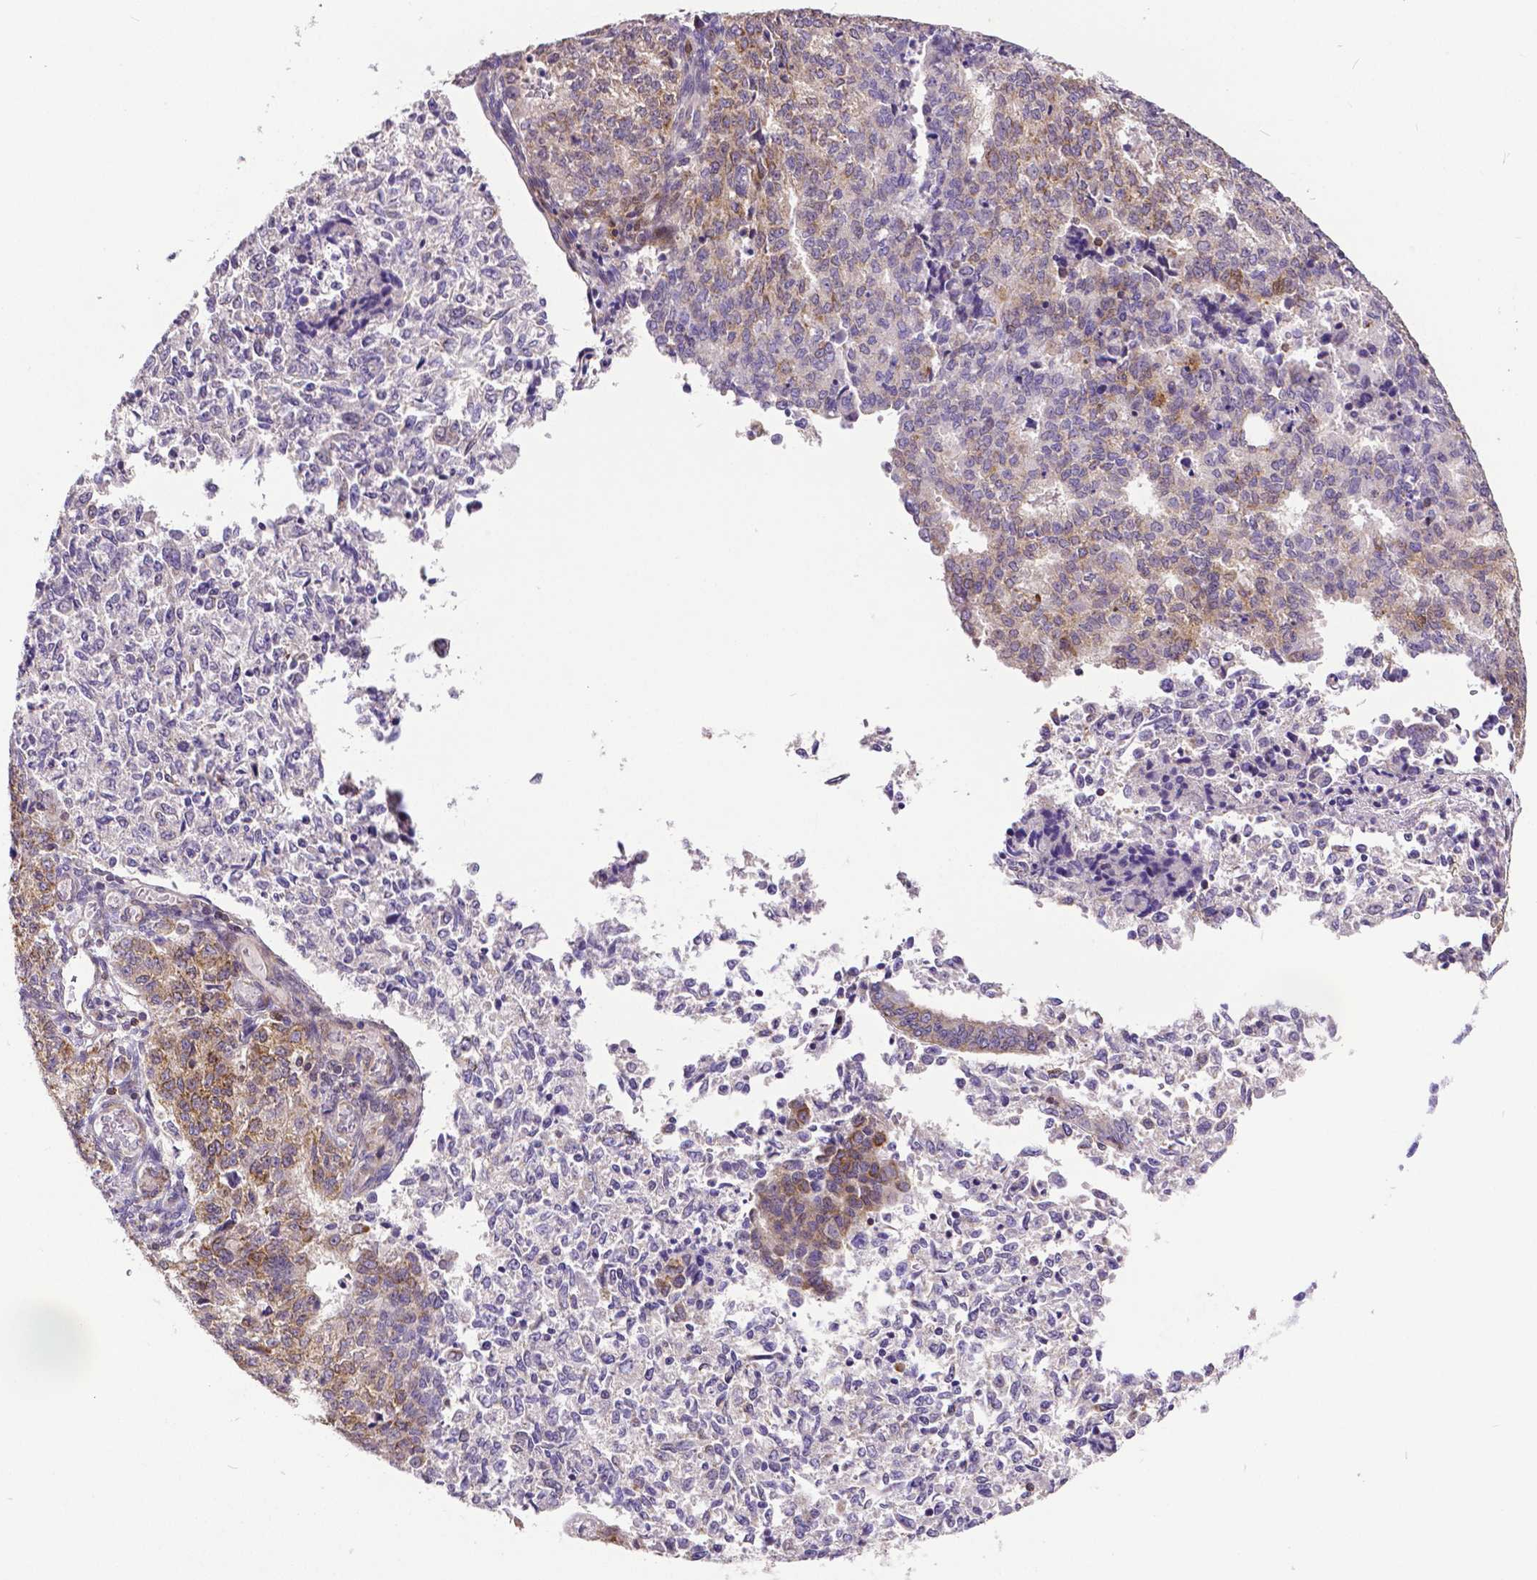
{"staining": {"intensity": "moderate", "quantity": "<25%", "location": "cytoplasmic/membranous"}, "tissue": "endometrial cancer", "cell_type": "Tumor cells", "image_type": "cancer", "snomed": [{"axis": "morphology", "description": "Adenocarcinoma, NOS"}, {"axis": "topography", "description": "Endometrium"}], "caption": "Immunohistochemical staining of endometrial cancer reveals low levels of moderate cytoplasmic/membranous protein staining in approximately <25% of tumor cells.", "gene": "MCL1", "patient": {"sex": "female", "age": 50}}